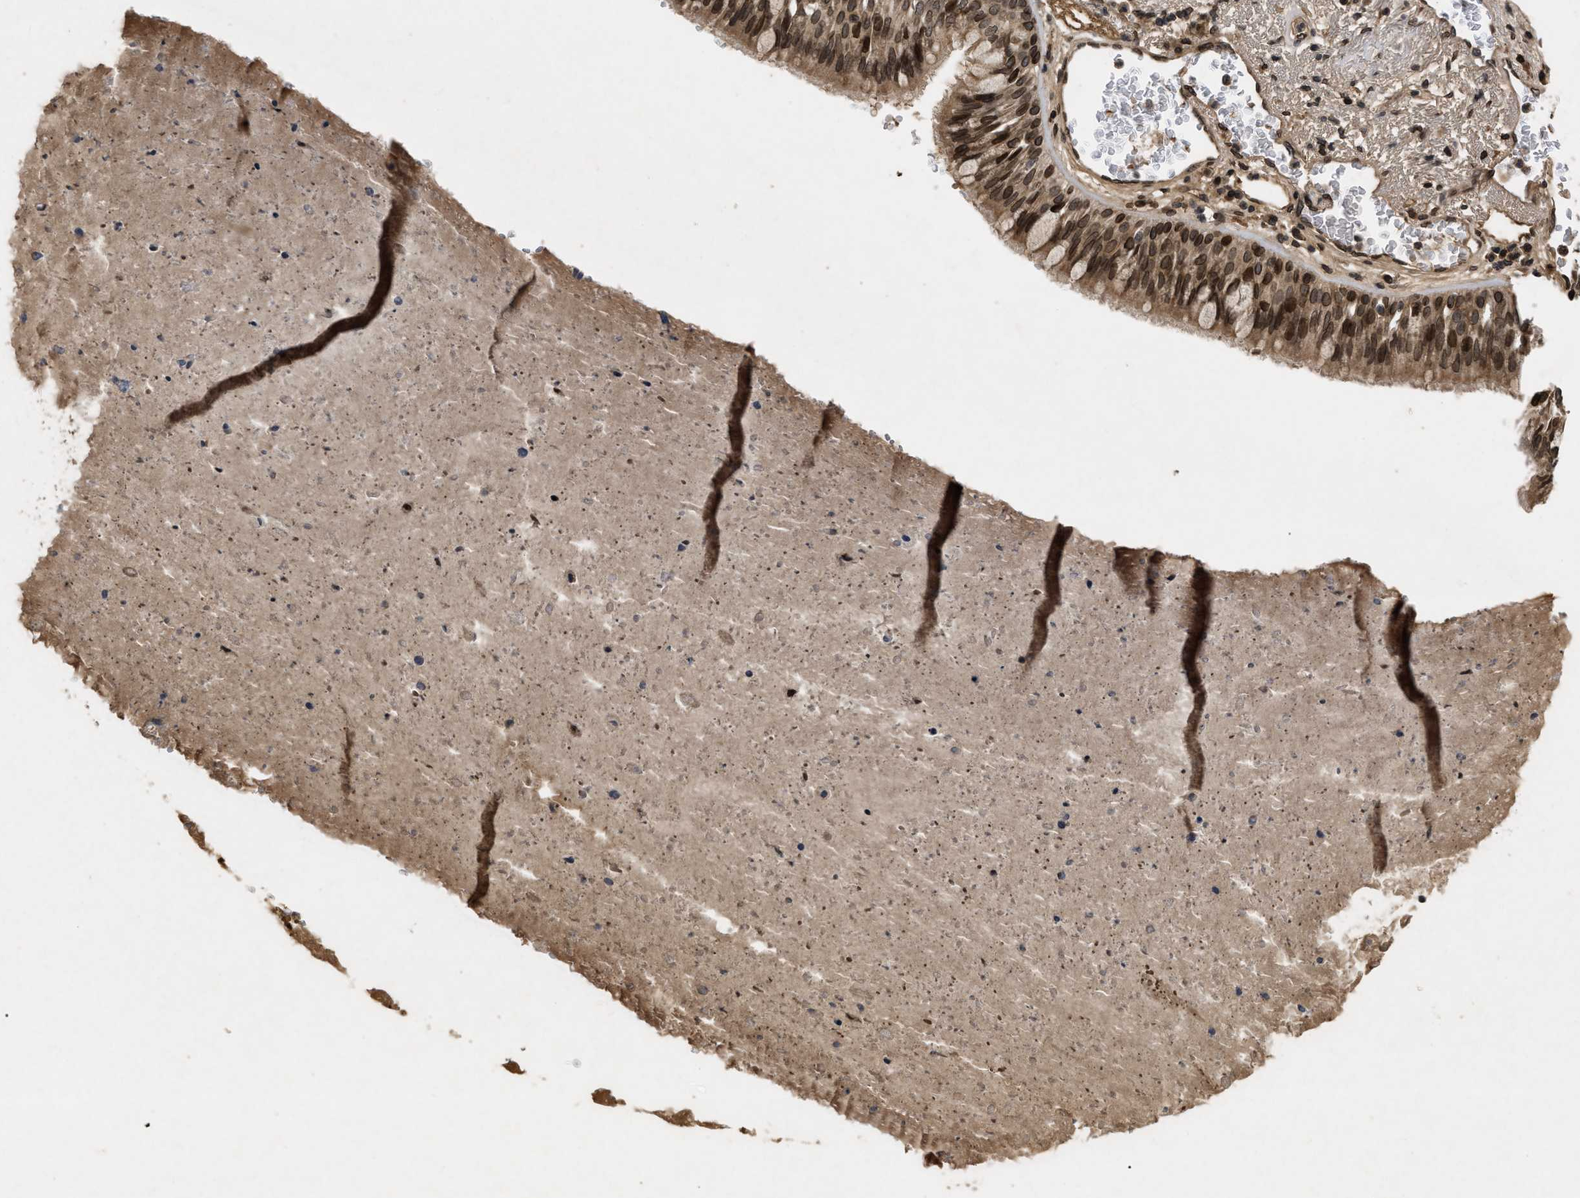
{"staining": {"intensity": "strong", "quantity": ">75%", "location": "cytoplasmic/membranous,nuclear"}, "tissue": "bronchus", "cell_type": "Respiratory epithelial cells", "image_type": "normal", "snomed": [{"axis": "morphology", "description": "Normal tissue, NOS"}, {"axis": "morphology", "description": "Adenocarcinoma, NOS"}, {"axis": "morphology", "description": "Adenocarcinoma, metastatic, NOS"}, {"axis": "topography", "description": "Lymph node"}, {"axis": "topography", "description": "Bronchus"}, {"axis": "topography", "description": "Lung"}], "caption": "Respiratory epithelial cells demonstrate high levels of strong cytoplasmic/membranous,nuclear expression in approximately >75% of cells in unremarkable bronchus.", "gene": "CRY1", "patient": {"sex": "female", "age": 54}}